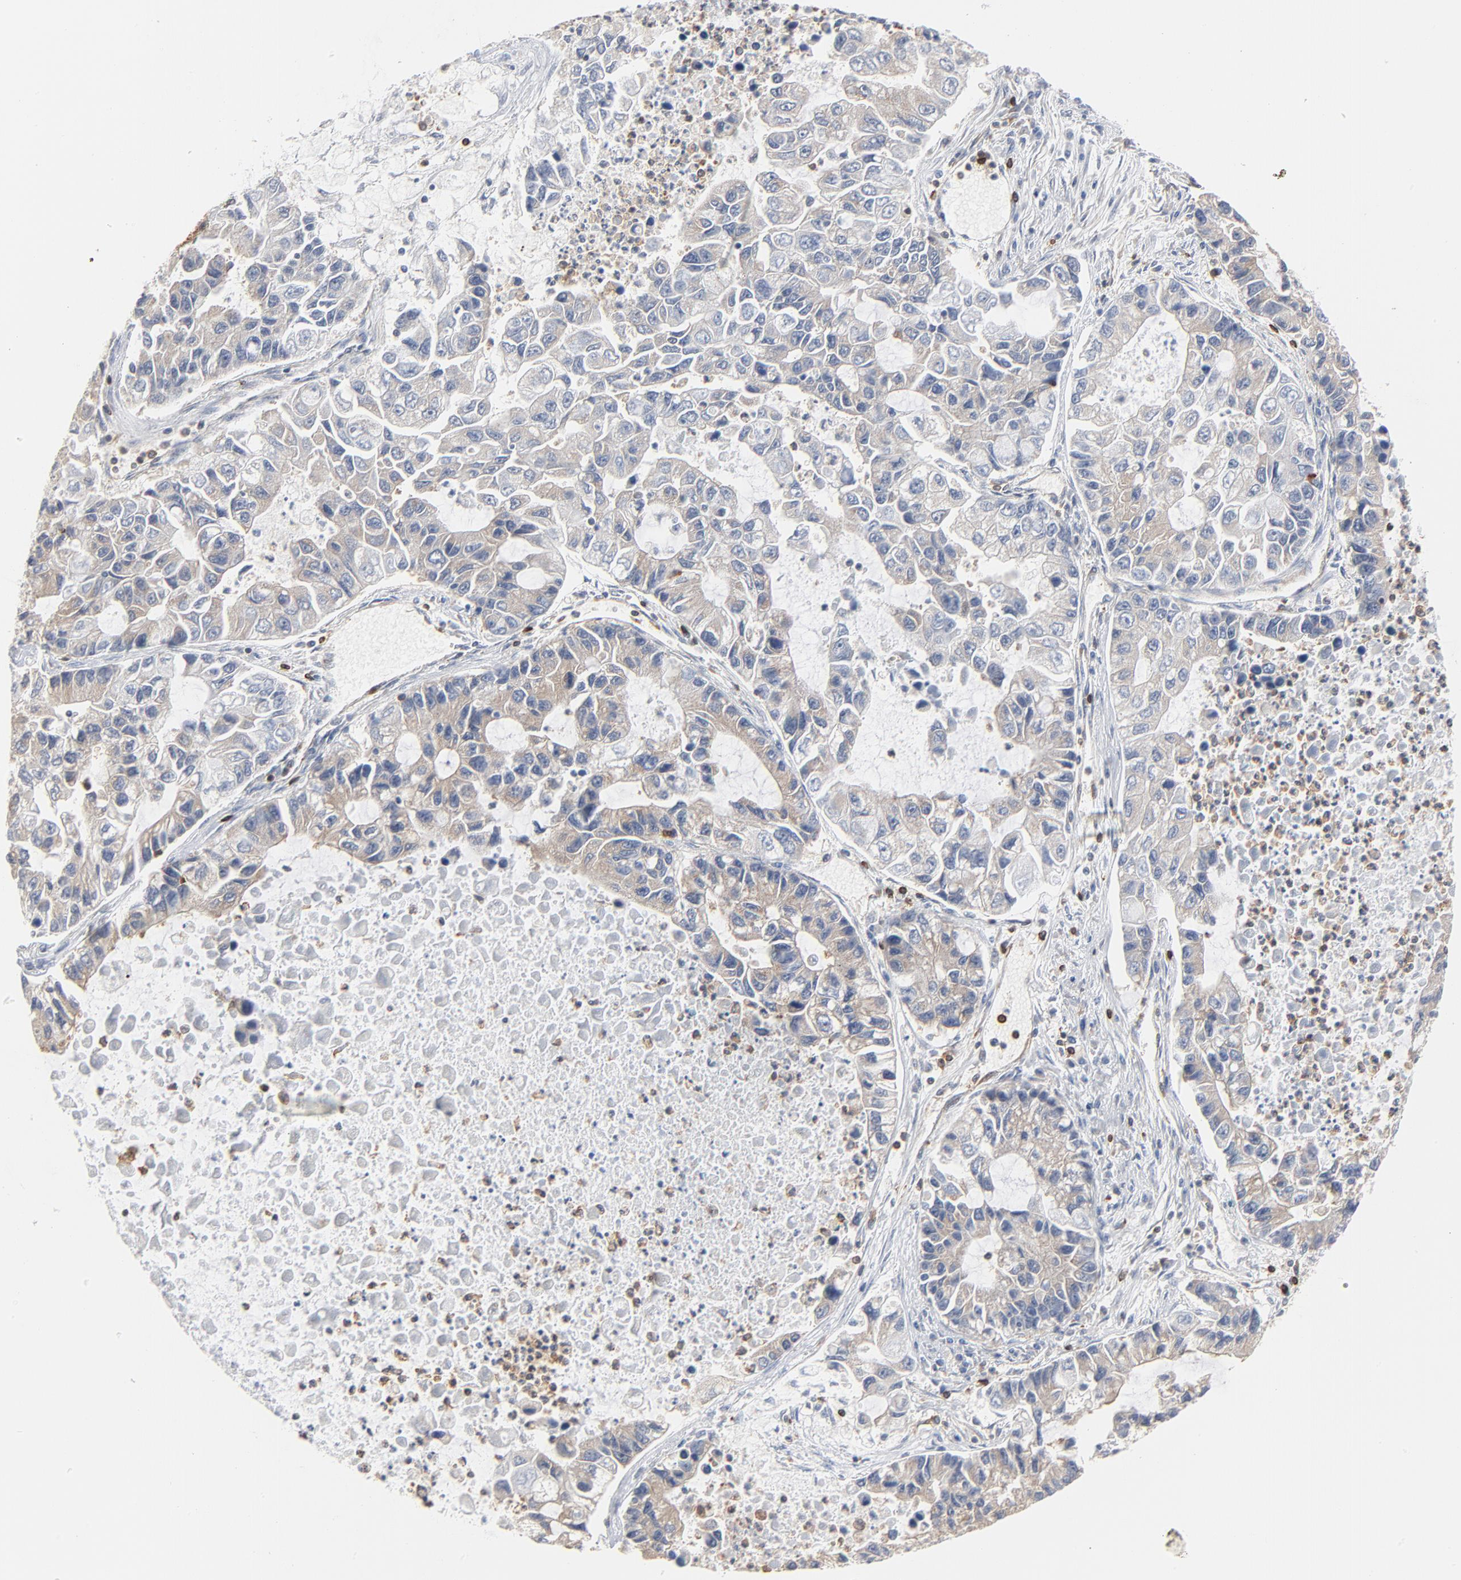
{"staining": {"intensity": "weak", "quantity": "<25%", "location": "cytoplasmic/membranous"}, "tissue": "lung cancer", "cell_type": "Tumor cells", "image_type": "cancer", "snomed": [{"axis": "morphology", "description": "Adenocarcinoma, NOS"}, {"axis": "topography", "description": "Lung"}], "caption": "This is a micrograph of immunohistochemistry (IHC) staining of adenocarcinoma (lung), which shows no staining in tumor cells.", "gene": "SH3KBP1", "patient": {"sex": "female", "age": 51}}